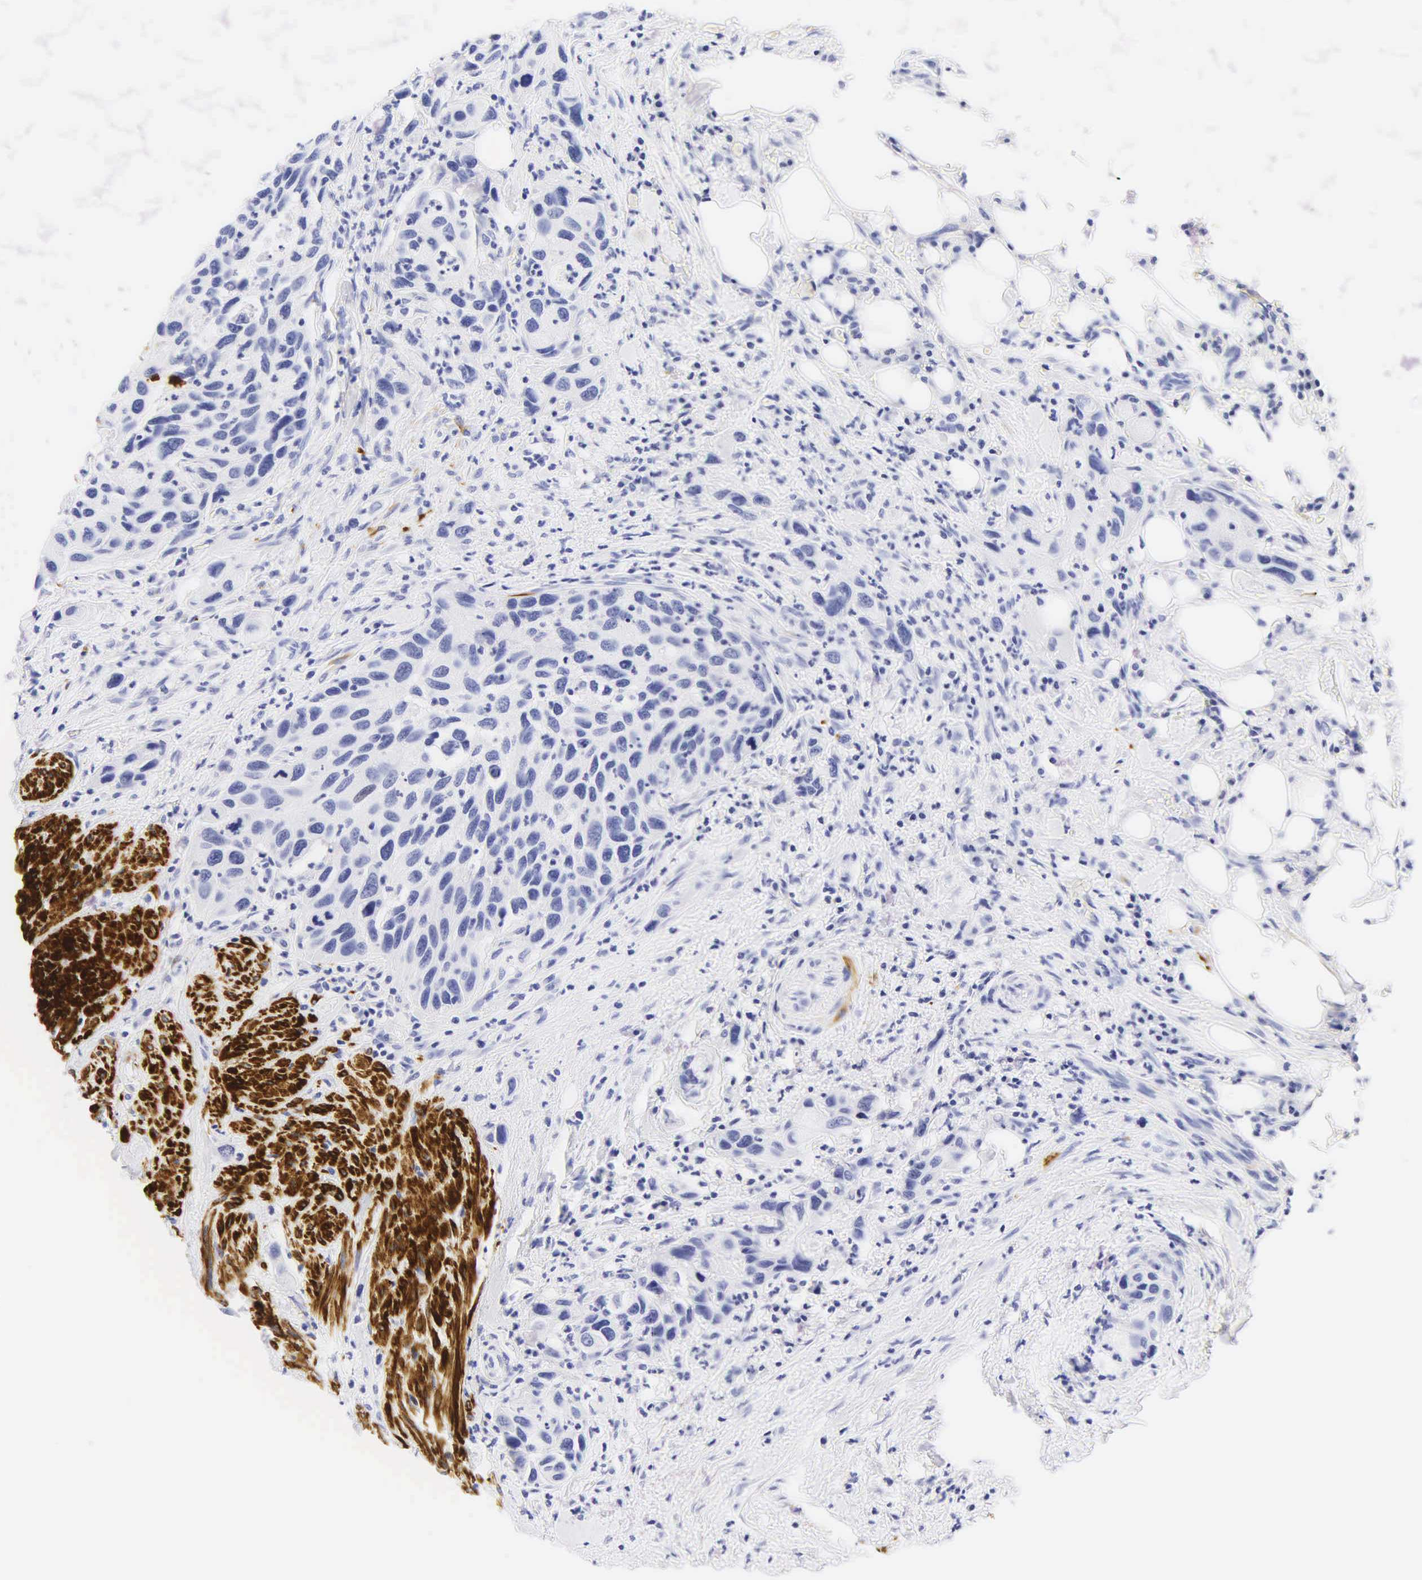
{"staining": {"intensity": "negative", "quantity": "none", "location": "none"}, "tissue": "urothelial cancer", "cell_type": "Tumor cells", "image_type": "cancer", "snomed": [{"axis": "morphology", "description": "Urothelial carcinoma, High grade"}, {"axis": "topography", "description": "Urinary bladder"}], "caption": "This is an IHC photomicrograph of human urothelial carcinoma (high-grade). There is no staining in tumor cells.", "gene": "DES", "patient": {"sex": "male", "age": 66}}